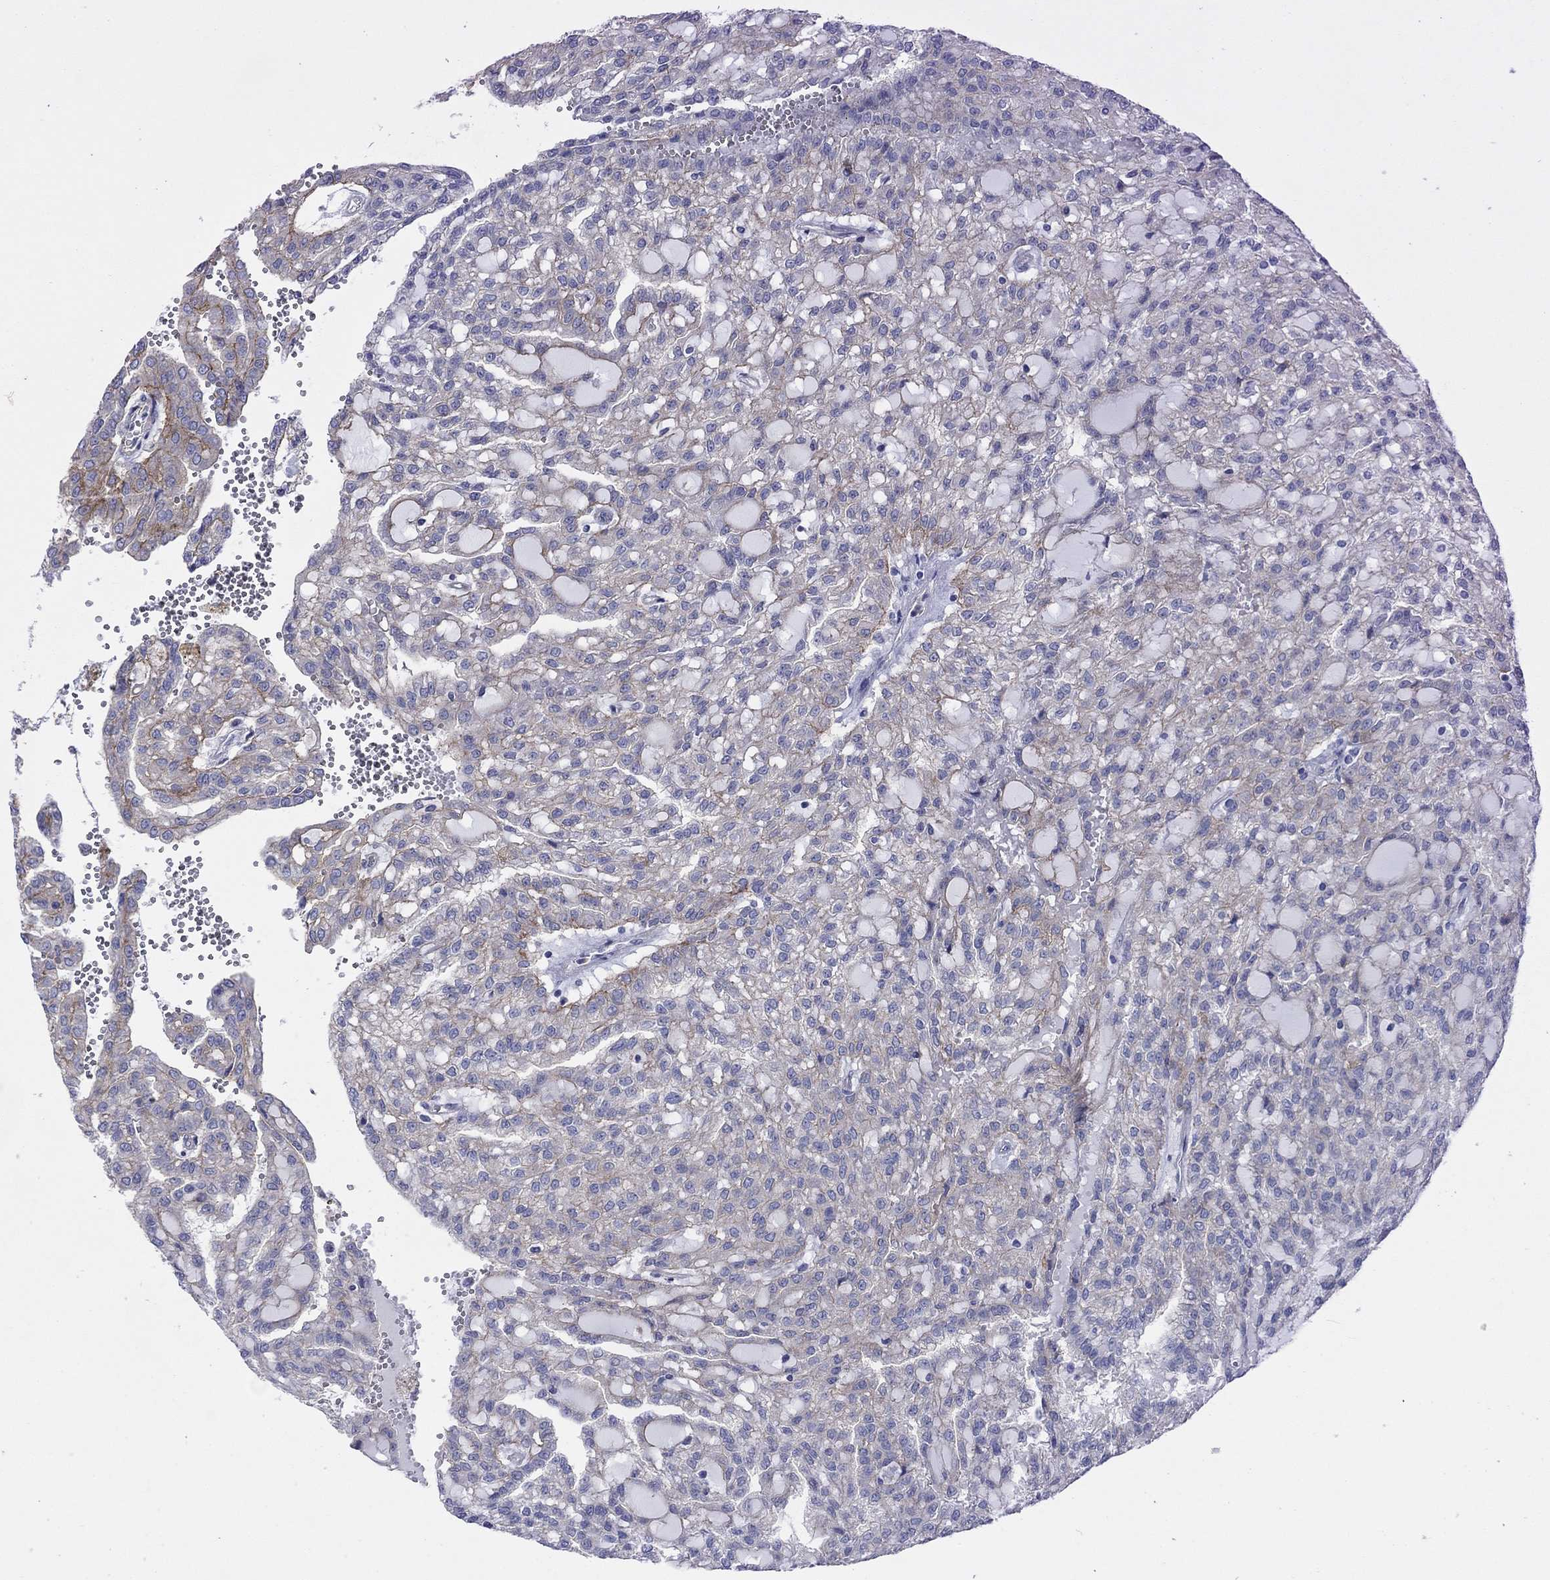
{"staining": {"intensity": "moderate", "quantity": "<25%", "location": "cytoplasmic/membranous"}, "tissue": "renal cancer", "cell_type": "Tumor cells", "image_type": "cancer", "snomed": [{"axis": "morphology", "description": "Adenocarcinoma, NOS"}, {"axis": "topography", "description": "Kidney"}], "caption": "Approximately <25% of tumor cells in renal cancer show moderate cytoplasmic/membranous protein expression as visualized by brown immunohistochemical staining.", "gene": "TPRN", "patient": {"sex": "male", "age": 63}}